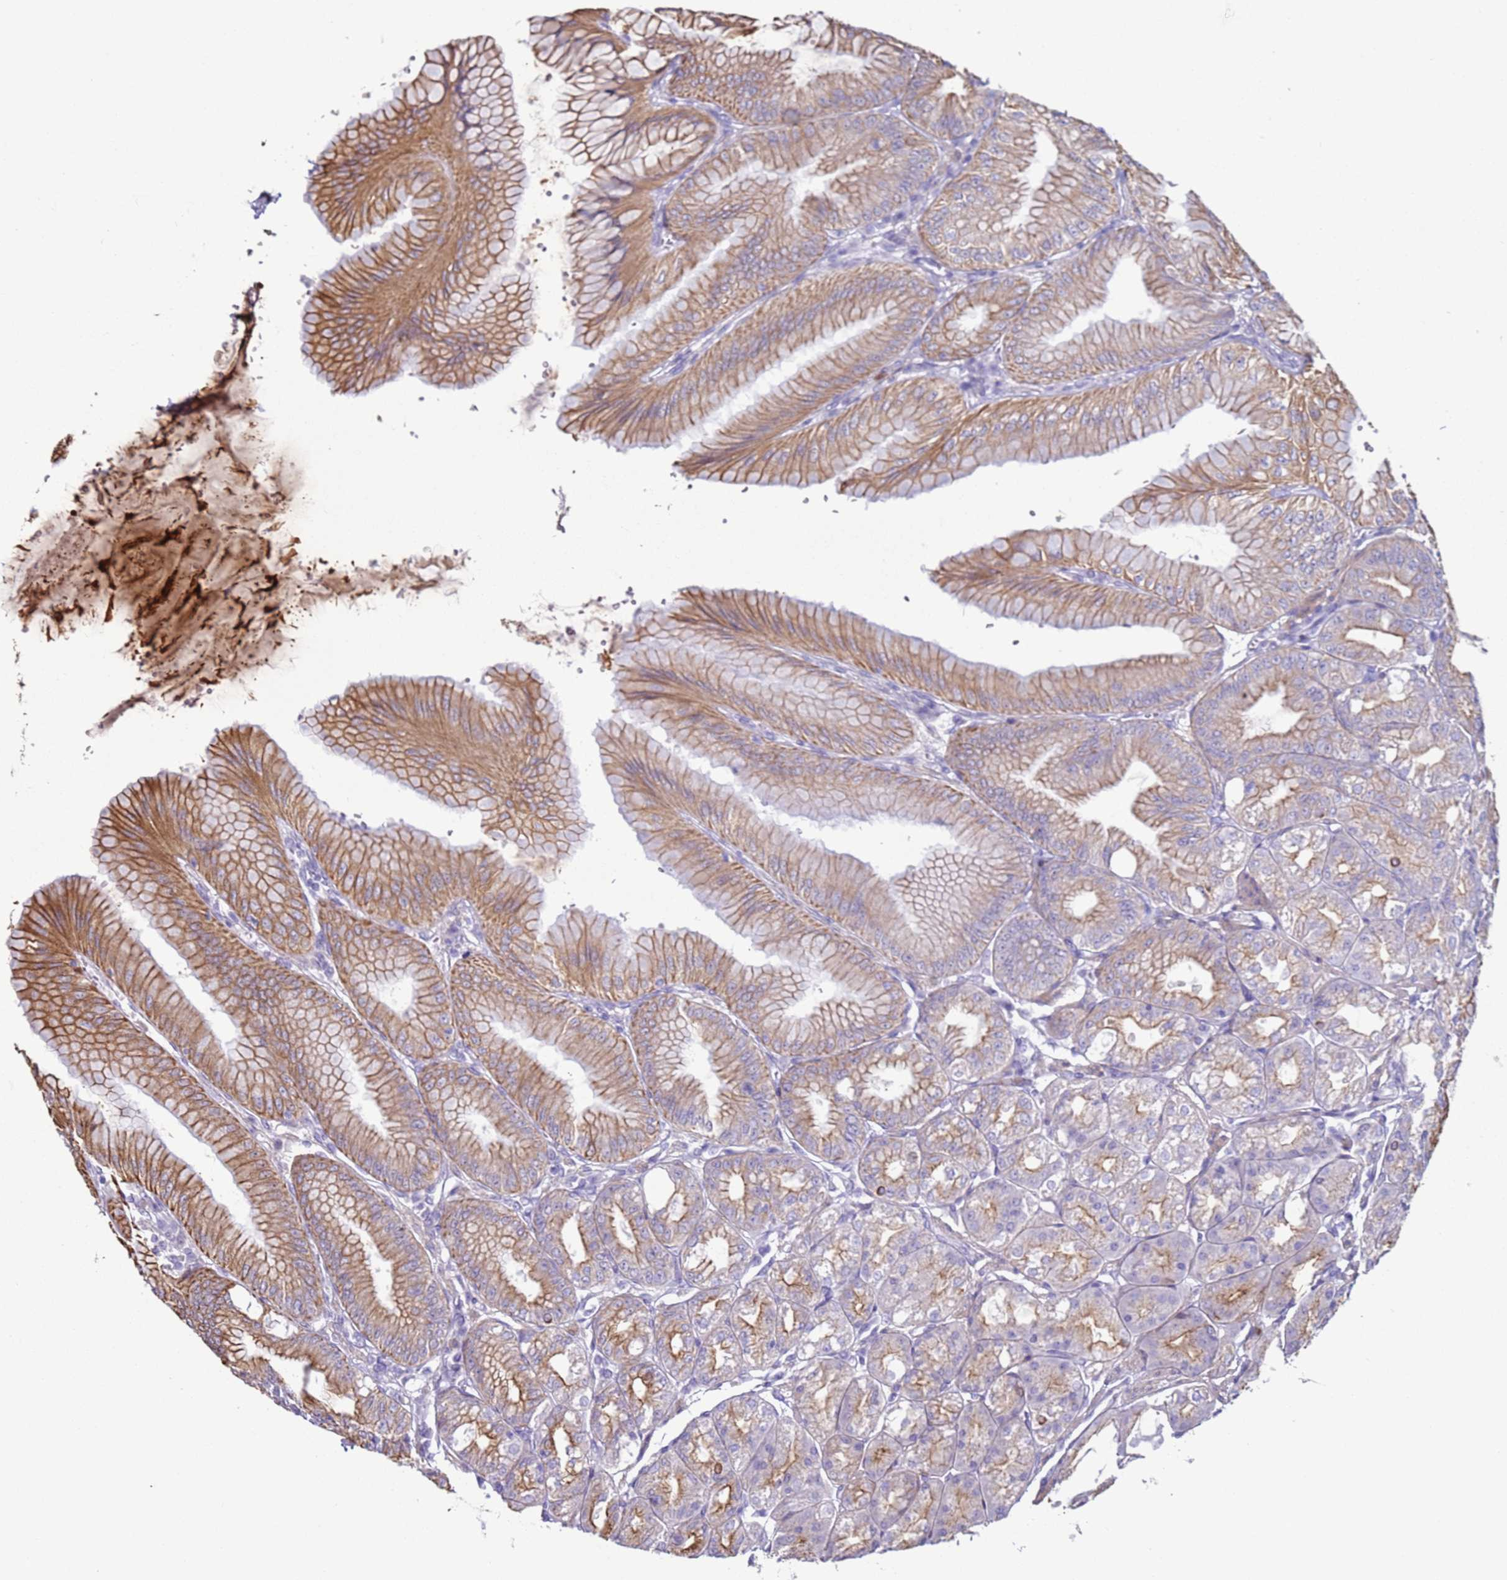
{"staining": {"intensity": "moderate", "quantity": ">75%", "location": "cytoplasmic/membranous"}, "tissue": "stomach", "cell_type": "Glandular cells", "image_type": "normal", "snomed": [{"axis": "morphology", "description": "Normal tissue, NOS"}, {"axis": "topography", "description": "Stomach, lower"}], "caption": "Immunohistochemical staining of normal stomach reveals medium levels of moderate cytoplasmic/membranous positivity in approximately >75% of glandular cells. (Brightfield microscopy of DAB IHC at high magnification).", "gene": "NPAP1", "patient": {"sex": "male", "age": 71}}